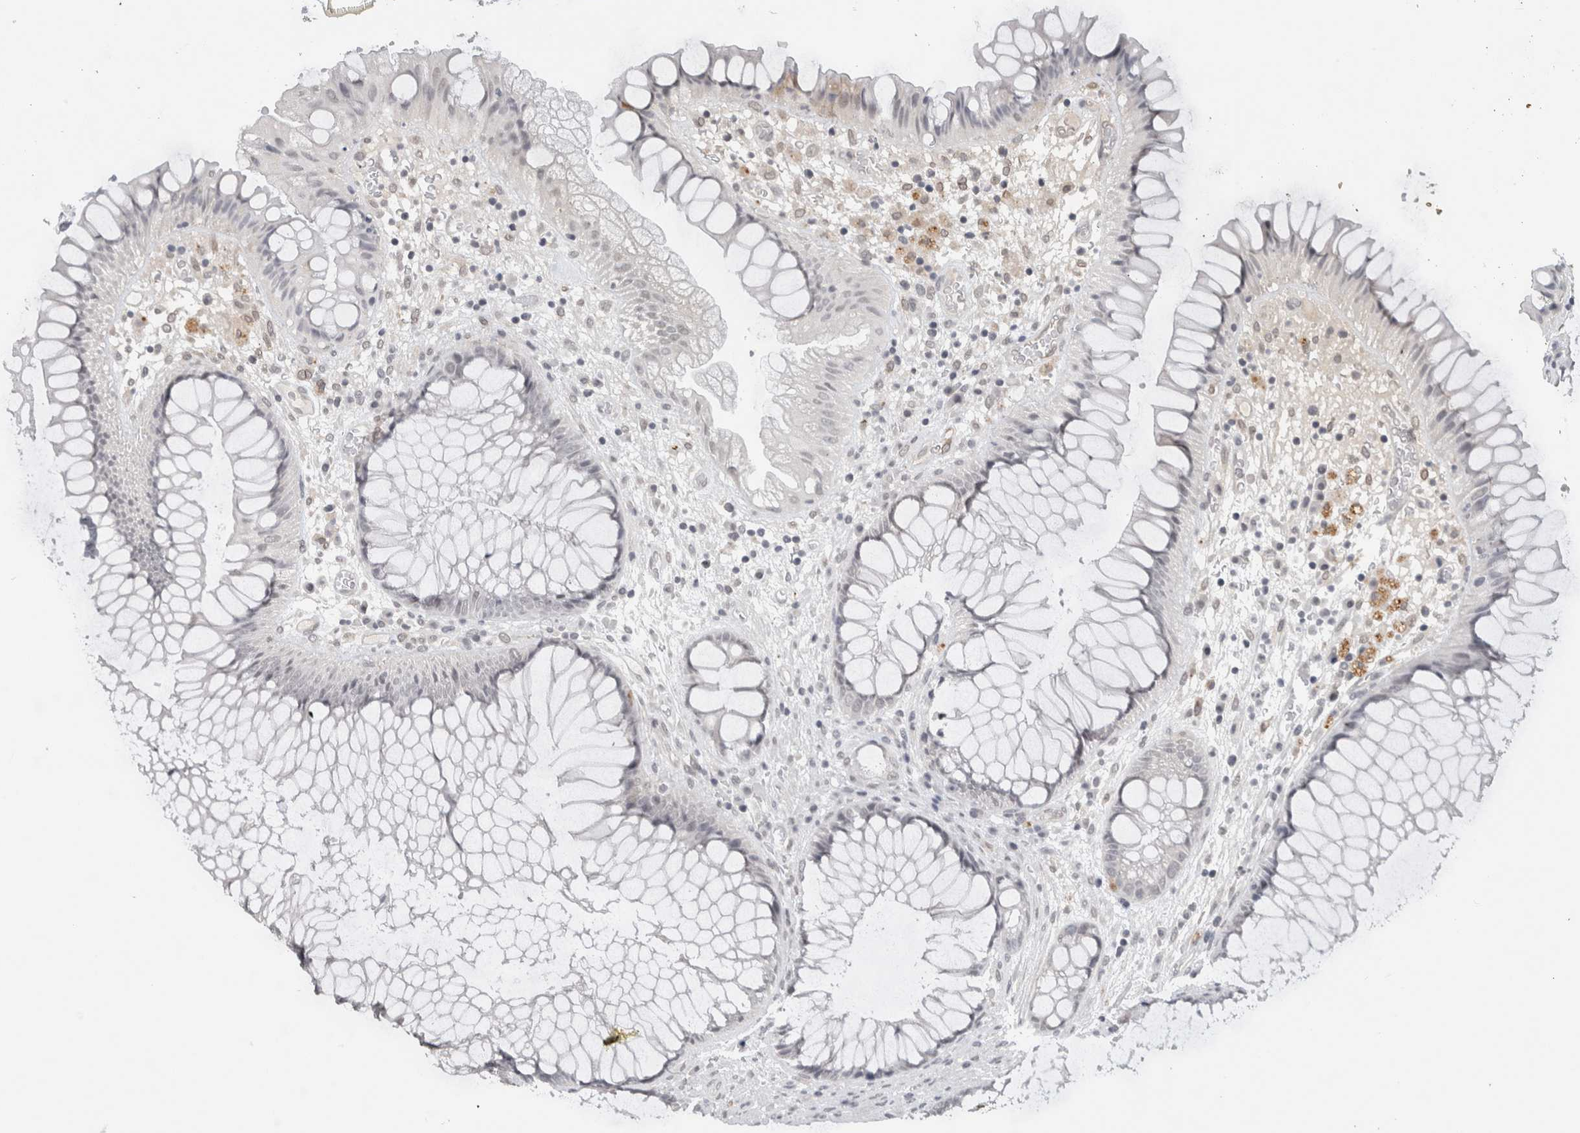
{"staining": {"intensity": "moderate", "quantity": "<25%", "location": "cytoplasmic/membranous"}, "tissue": "rectum", "cell_type": "Glandular cells", "image_type": "normal", "snomed": [{"axis": "morphology", "description": "Normal tissue, NOS"}, {"axis": "topography", "description": "Rectum"}], "caption": "Immunohistochemical staining of unremarkable rectum displays <25% levels of moderate cytoplasmic/membranous protein positivity in approximately <25% of glandular cells. Ihc stains the protein in brown and the nuclei are stained blue.", "gene": "PRXL2A", "patient": {"sex": "male", "age": 51}}